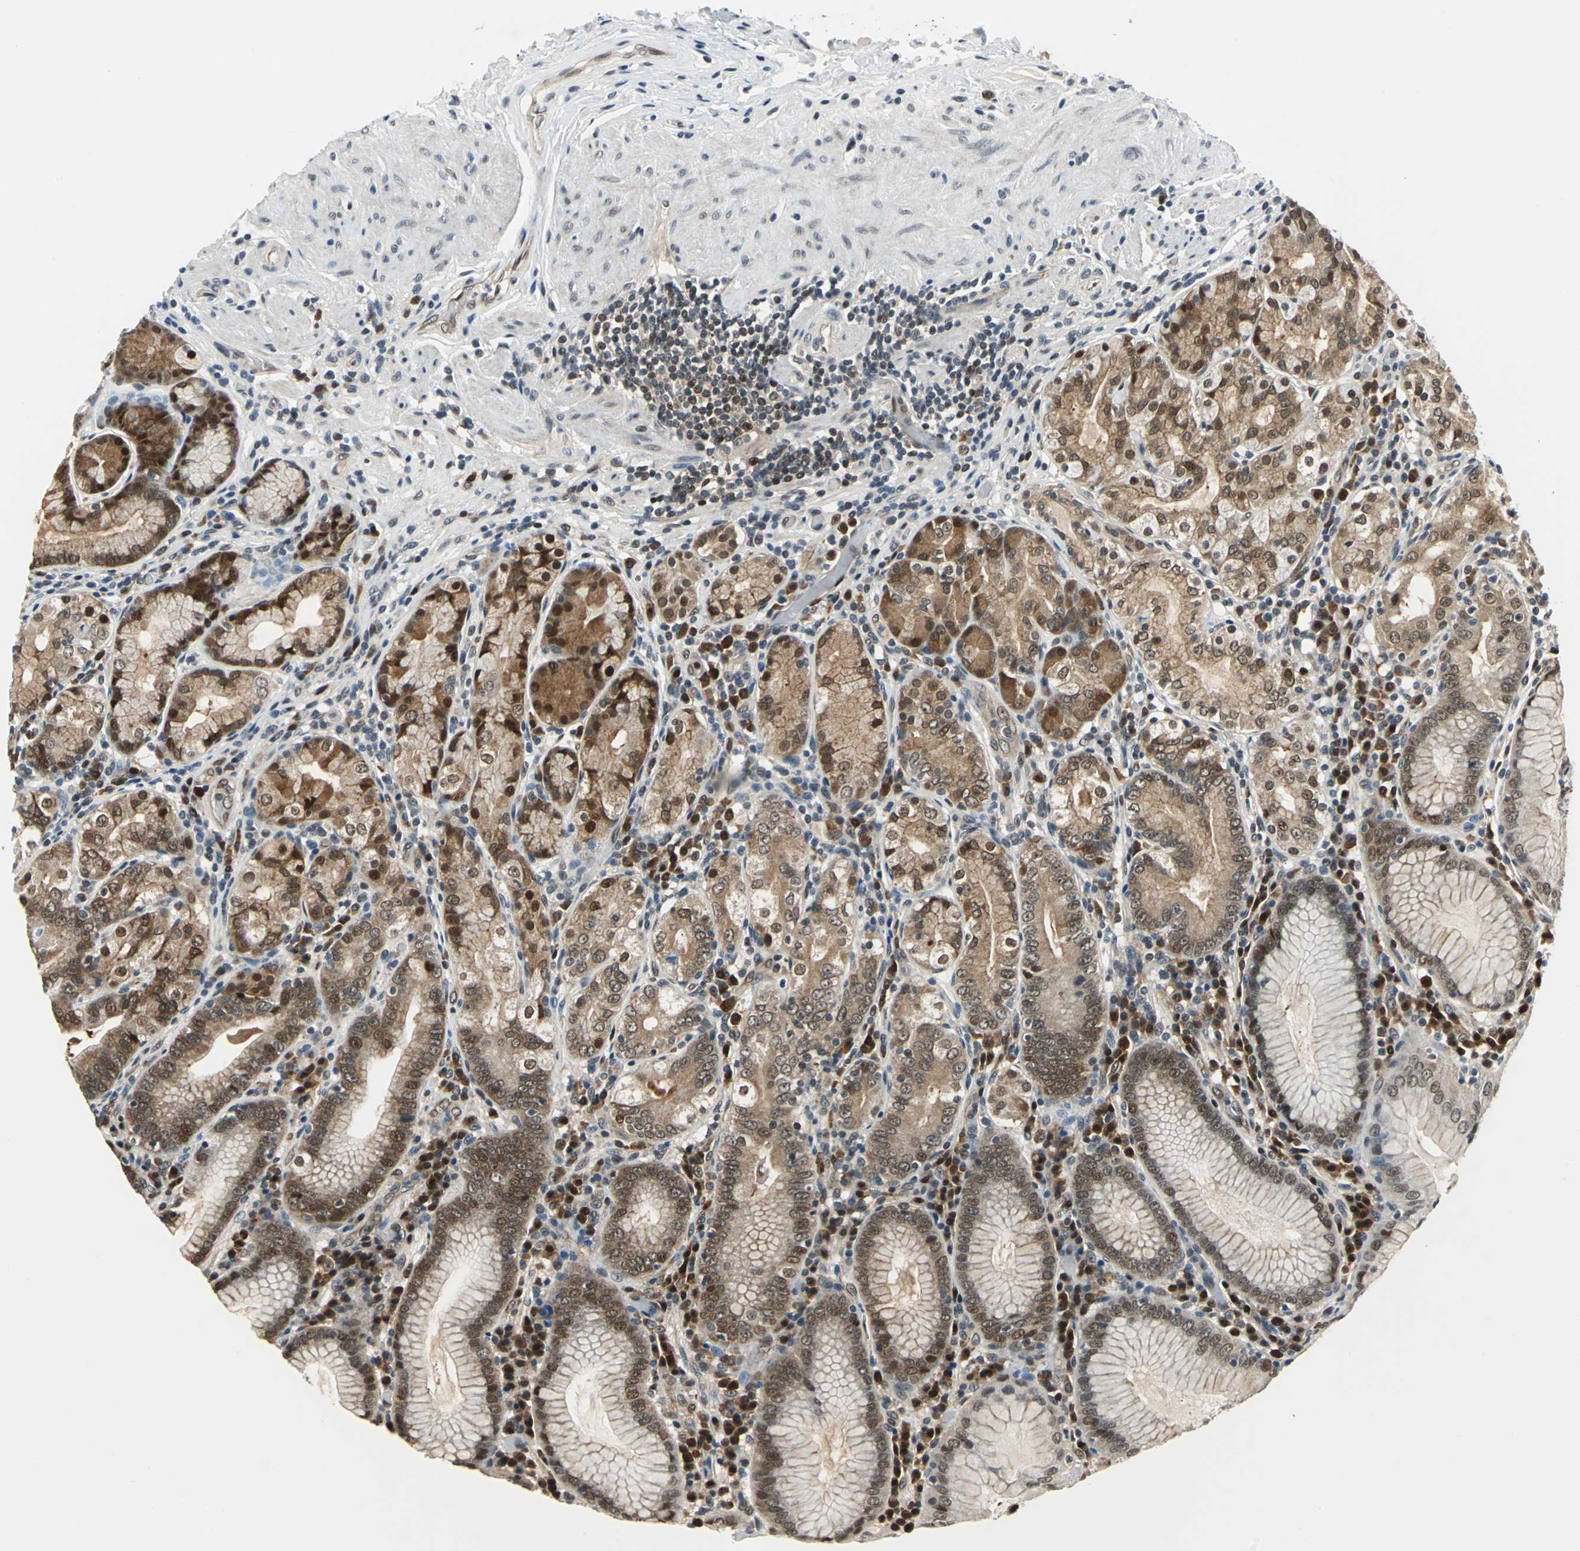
{"staining": {"intensity": "moderate", "quantity": ">75%", "location": "cytoplasmic/membranous,nuclear"}, "tissue": "stomach", "cell_type": "Glandular cells", "image_type": "normal", "snomed": [{"axis": "morphology", "description": "Normal tissue, NOS"}, {"axis": "topography", "description": "Stomach, lower"}], "caption": "Immunohistochemistry (DAB) staining of normal stomach shows moderate cytoplasmic/membranous,nuclear protein positivity in about >75% of glandular cells.", "gene": "POLR3K", "patient": {"sex": "female", "age": 76}}